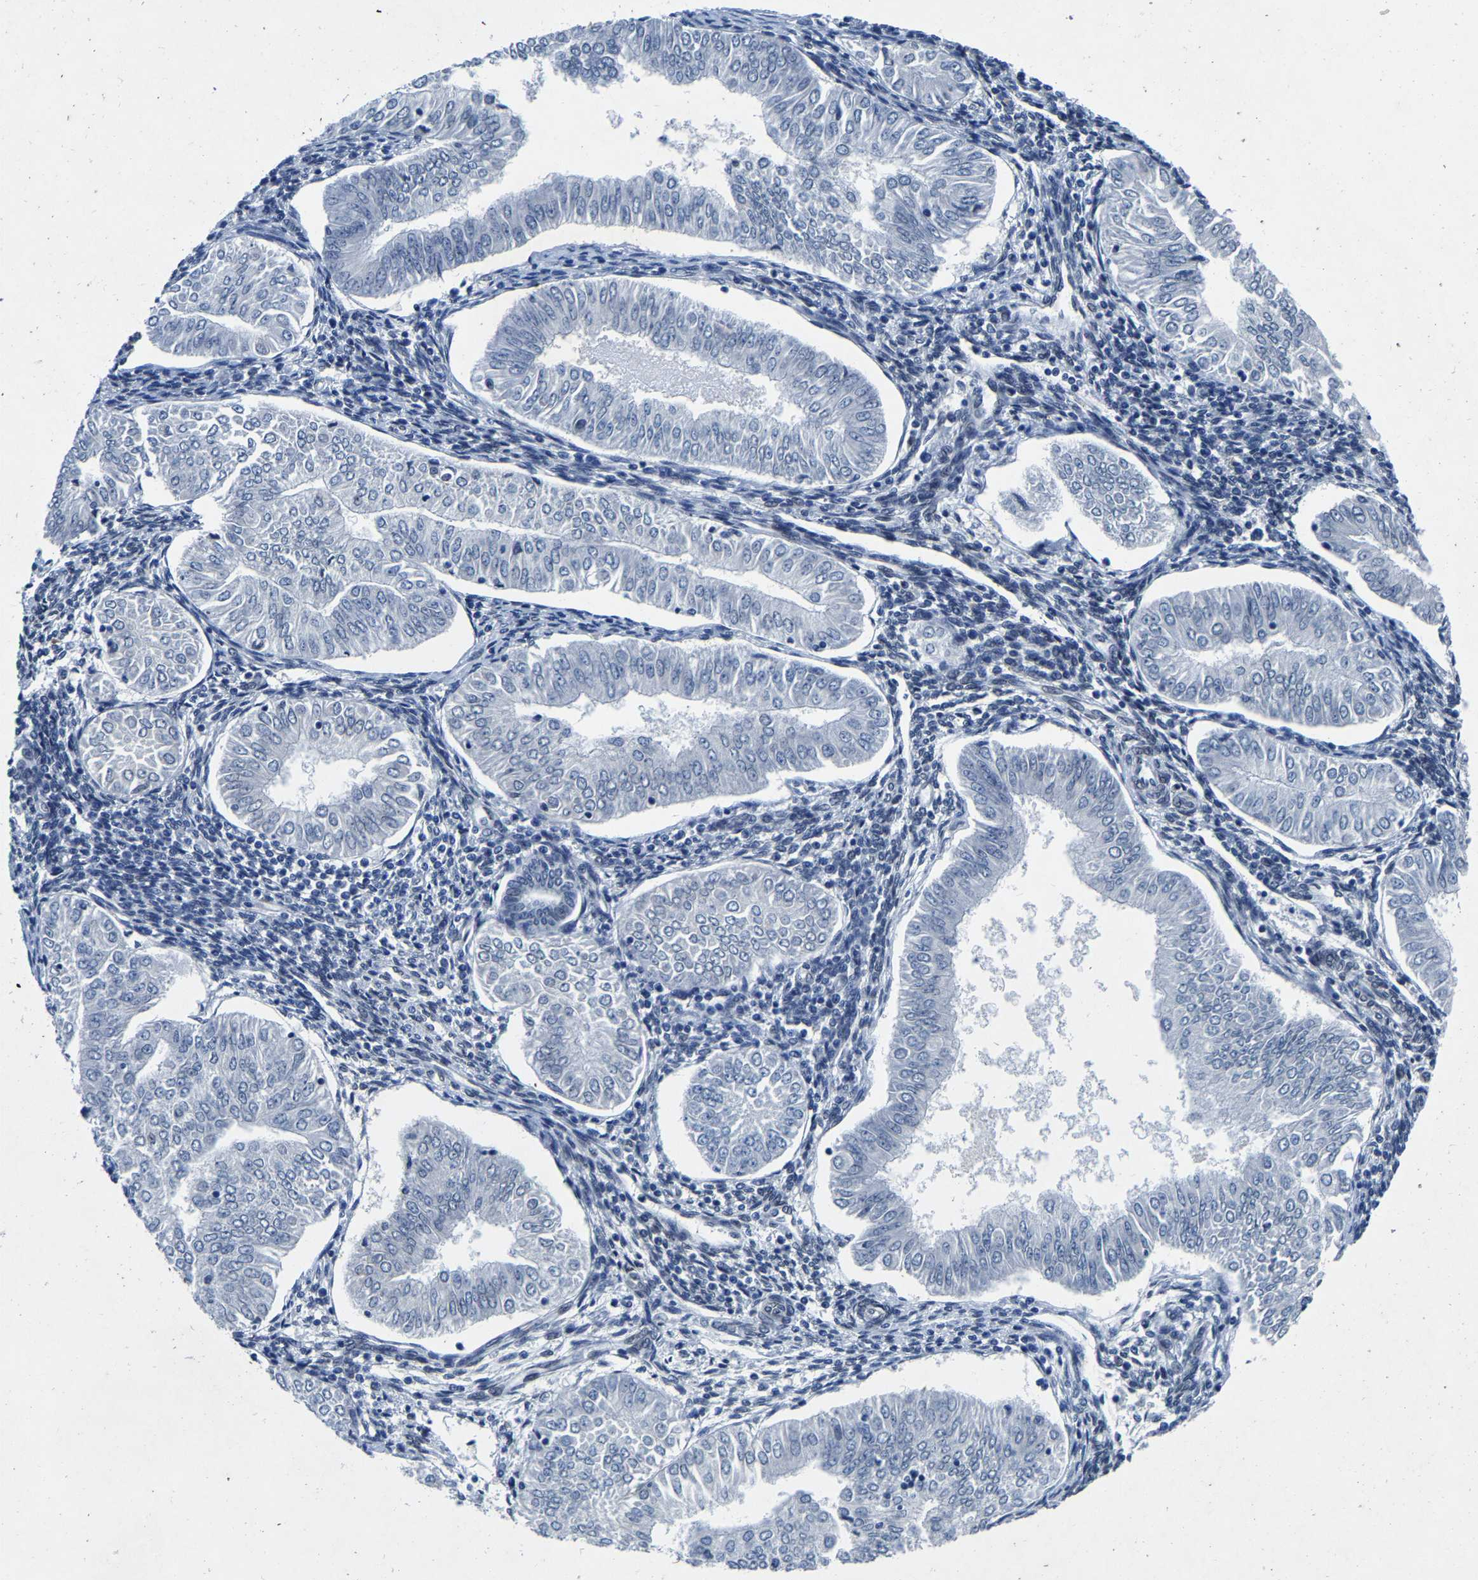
{"staining": {"intensity": "negative", "quantity": "none", "location": "none"}, "tissue": "endometrial cancer", "cell_type": "Tumor cells", "image_type": "cancer", "snomed": [{"axis": "morphology", "description": "Normal tissue, NOS"}, {"axis": "morphology", "description": "Adenocarcinoma, NOS"}, {"axis": "topography", "description": "Endometrium"}], "caption": "Tumor cells show no significant protein expression in endometrial adenocarcinoma. (IHC, brightfield microscopy, high magnification).", "gene": "UBN2", "patient": {"sex": "female", "age": 53}}